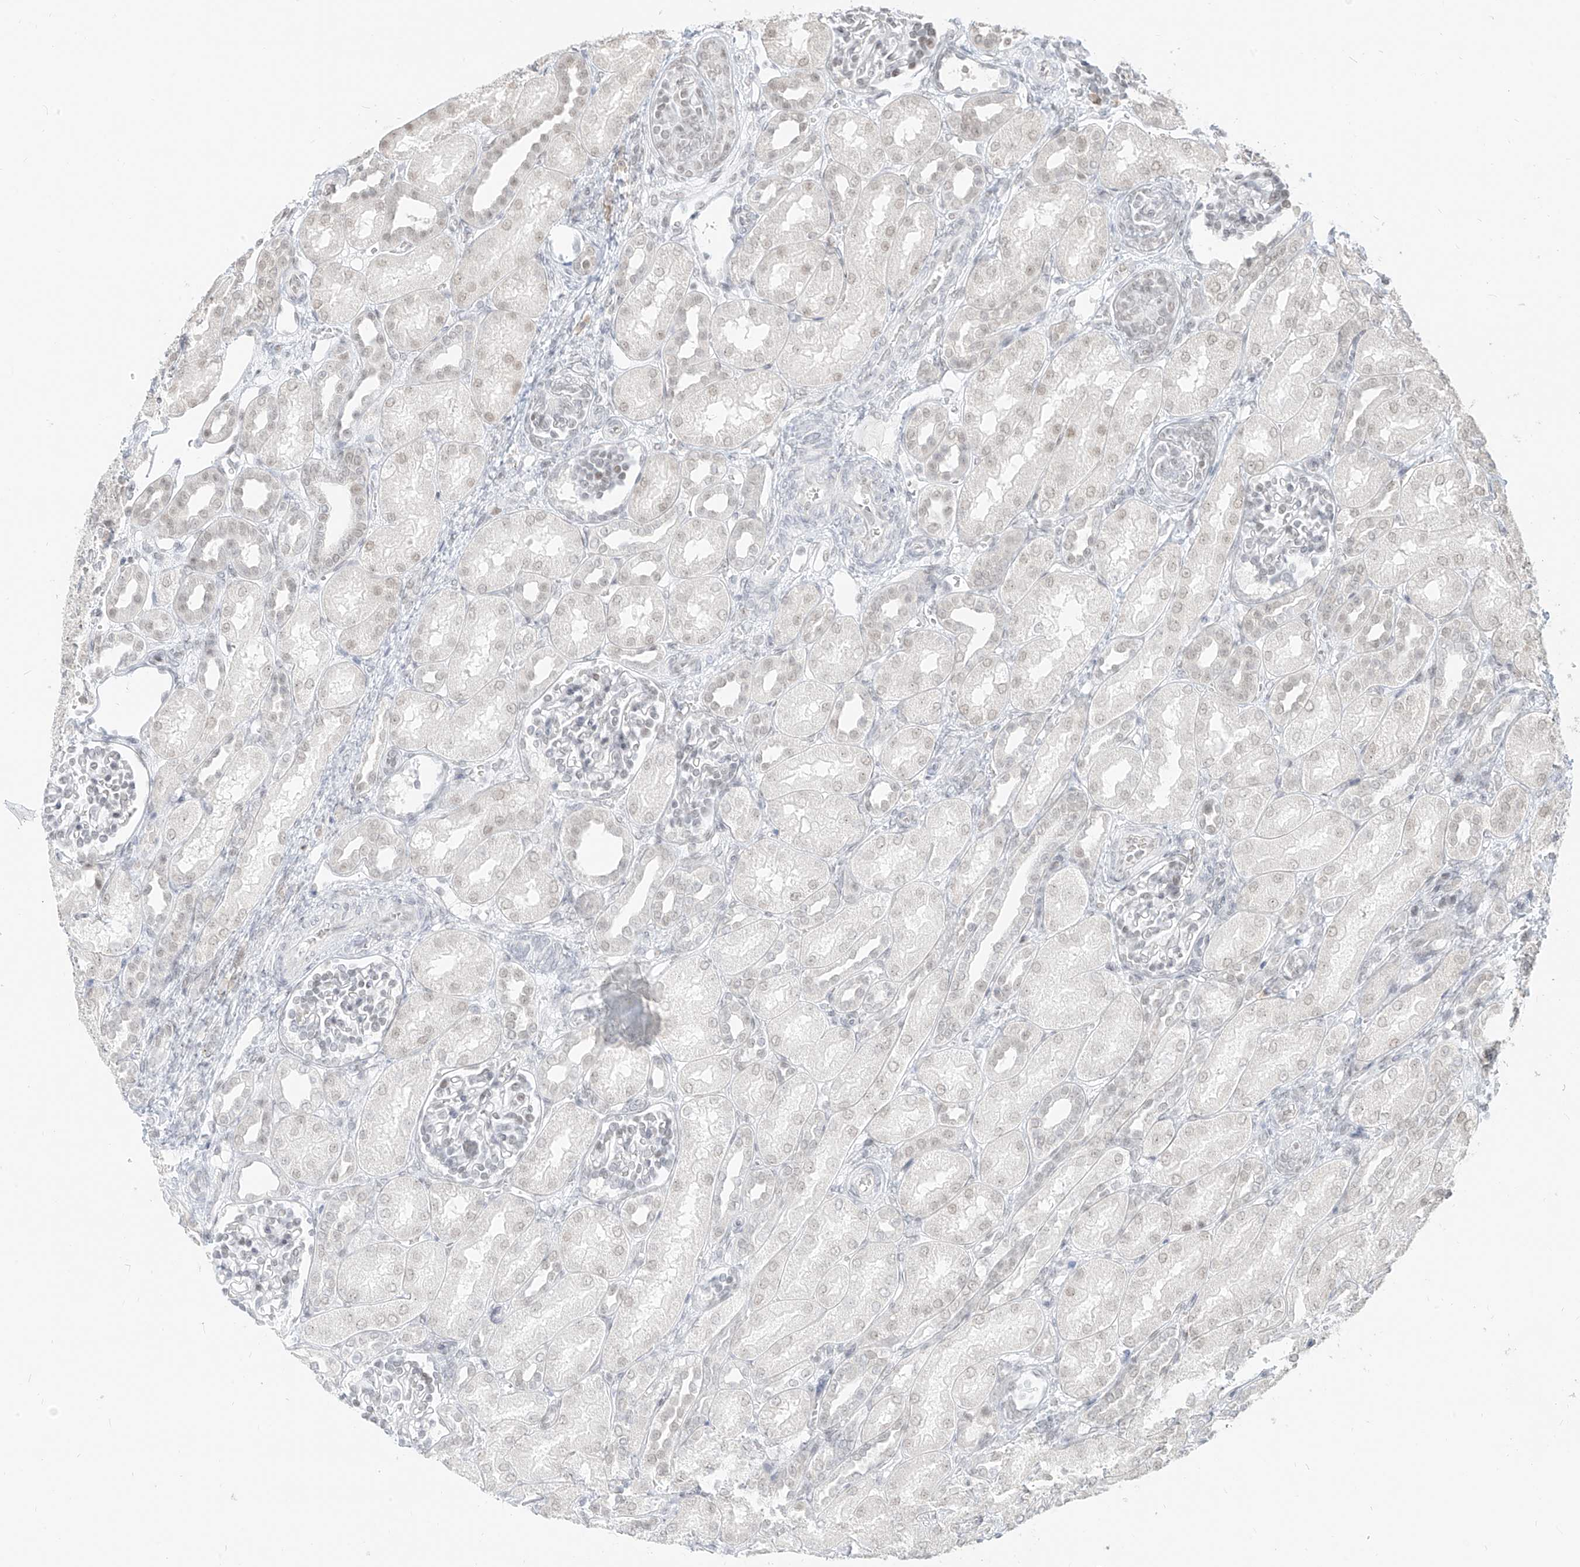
{"staining": {"intensity": "negative", "quantity": "none", "location": "none"}, "tissue": "kidney", "cell_type": "Cells in glomeruli", "image_type": "normal", "snomed": [{"axis": "morphology", "description": "Normal tissue, NOS"}, {"axis": "morphology", "description": "Neoplasm, malignant, NOS"}, {"axis": "topography", "description": "Kidney"}], "caption": "Photomicrograph shows no significant protein expression in cells in glomeruli of normal kidney.", "gene": "SUPT5H", "patient": {"sex": "female", "age": 1}}